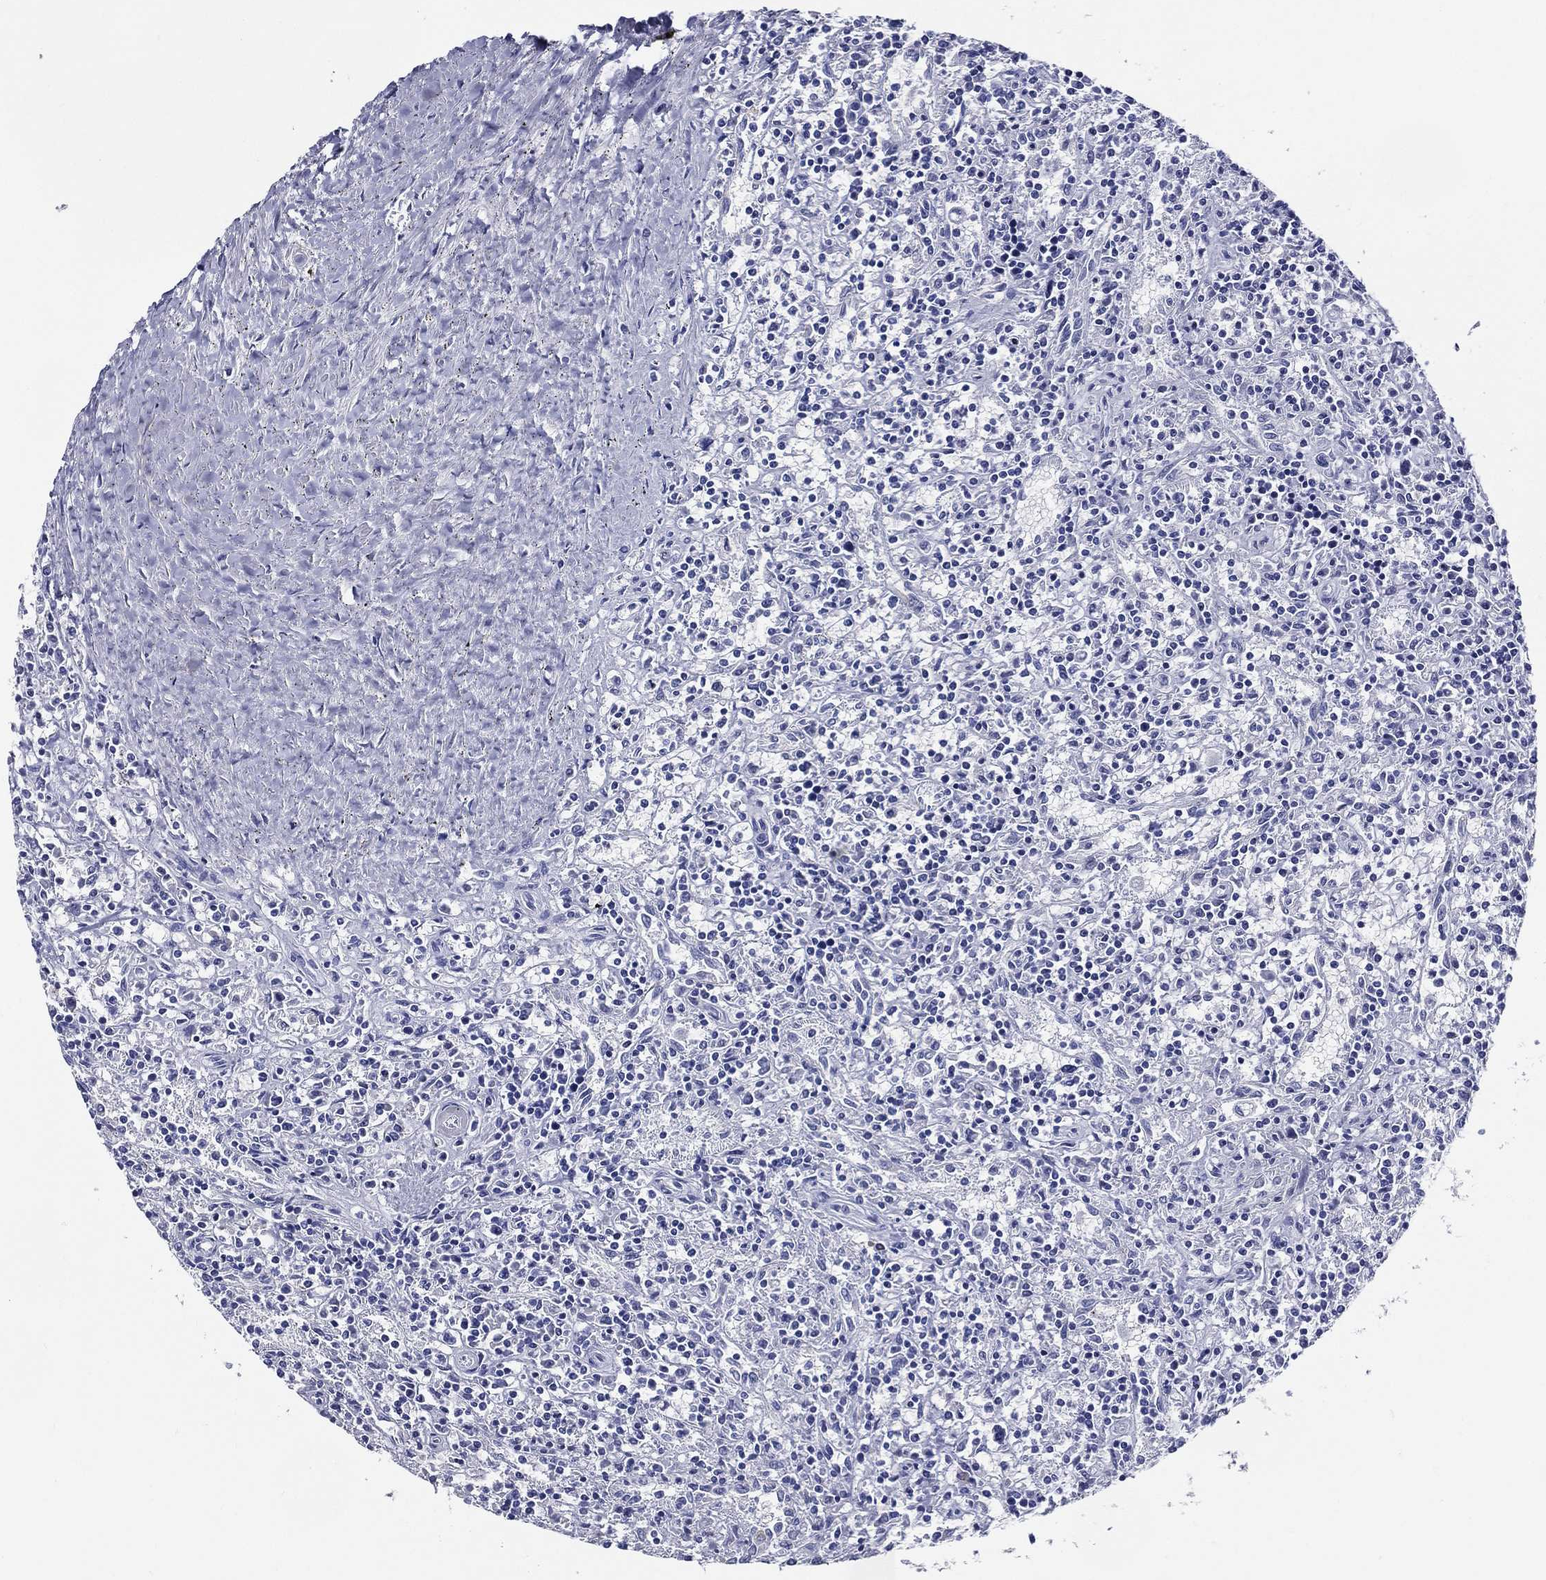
{"staining": {"intensity": "negative", "quantity": "none", "location": "none"}, "tissue": "lymphoma", "cell_type": "Tumor cells", "image_type": "cancer", "snomed": [{"axis": "morphology", "description": "Malignant lymphoma, non-Hodgkin's type, Low grade"}, {"axis": "topography", "description": "Spleen"}], "caption": "Tumor cells show no significant protein expression in low-grade malignant lymphoma, non-Hodgkin's type.", "gene": "ACE2", "patient": {"sex": "male", "age": 62}}